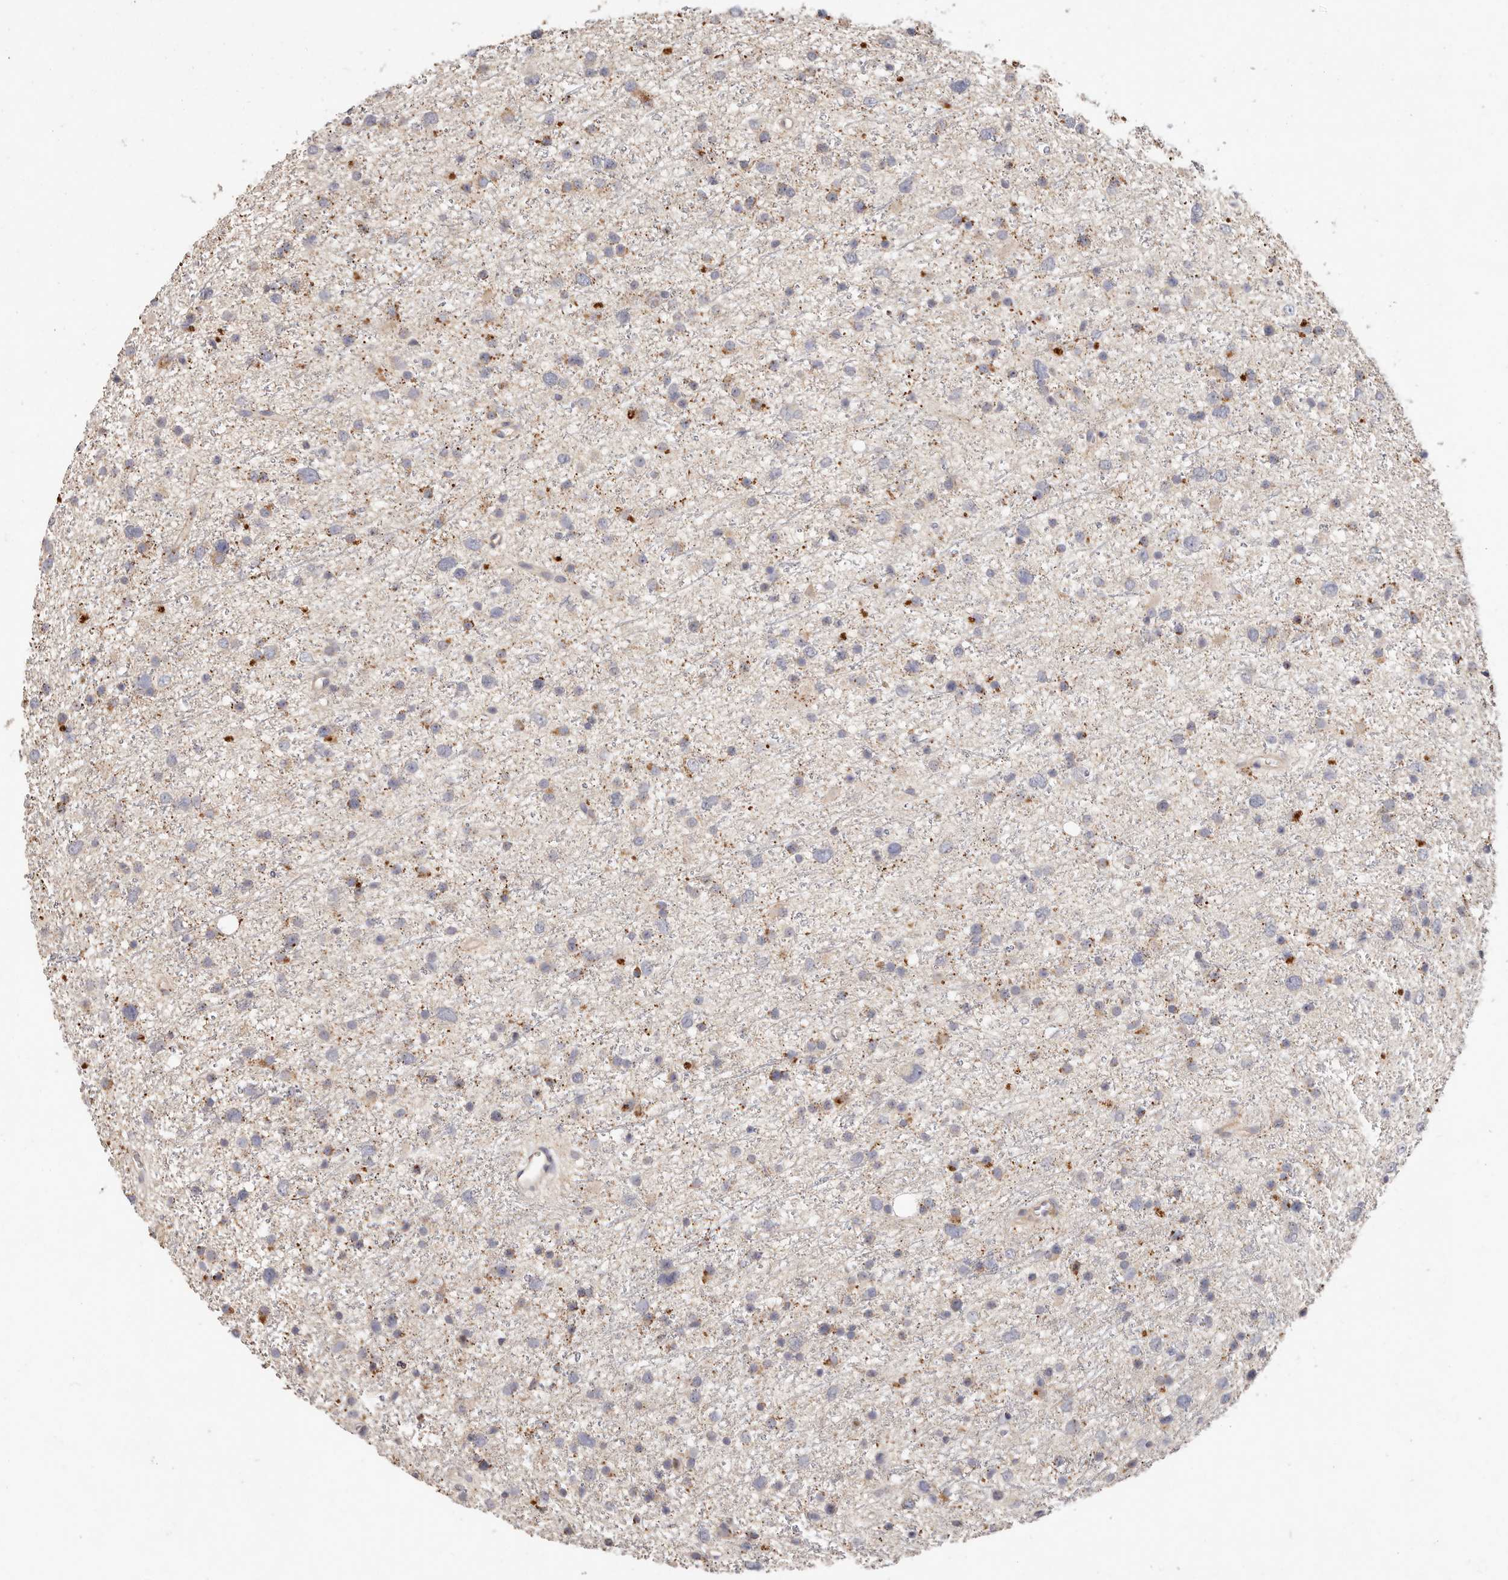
{"staining": {"intensity": "weak", "quantity": "<25%", "location": "cytoplasmic/membranous"}, "tissue": "glioma", "cell_type": "Tumor cells", "image_type": "cancer", "snomed": [{"axis": "morphology", "description": "Glioma, malignant, Low grade"}, {"axis": "topography", "description": "Cerebral cortex"}], "caption": "Photomicrograph shows no protein expression in tumor cells of low-grade glioma (malignant) tissue. (DAB (3,3'-diaminobenzidine) IHC, high magnification).", "gene": "THBS3", "patient": {"sex": "female", "age": 39}}